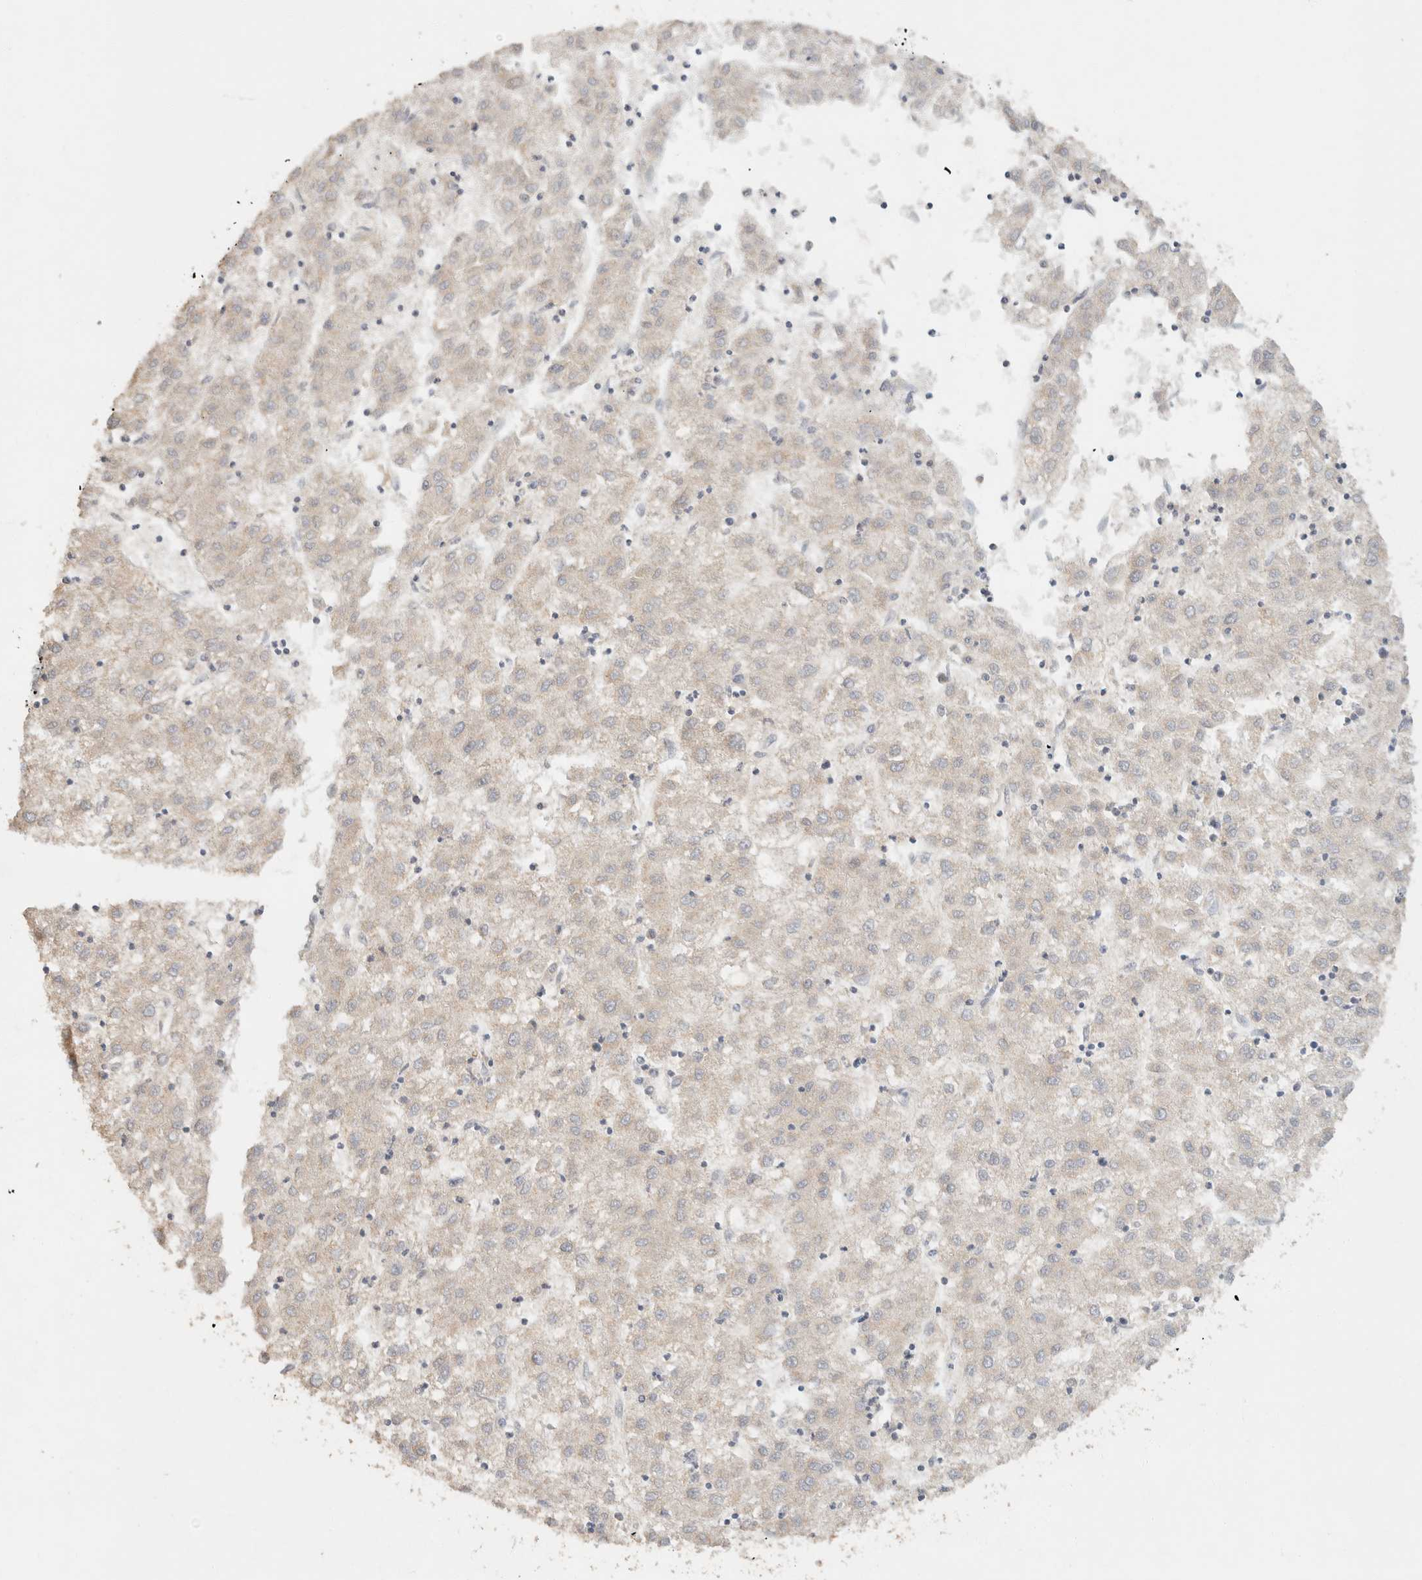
{"staining": {"intensity": "negative", "quantity": "none", "location": "none"}, "tissue": "liver cancer", "cell_type": "Tumor cells", "image_type": "cancer", "snomed": [{"axis": "morphology", "description": "Carcinoma, Hepatocellular, NOS"}, {"axis": "topography", "description": "Liver"}], "caption": "Photomicrograph shows no significant protein expression in tumor cells of liver cancer (hepatocellular carcinoma).", "gene": "TACC1", "patient": {"sex": "male", "age": 72}}